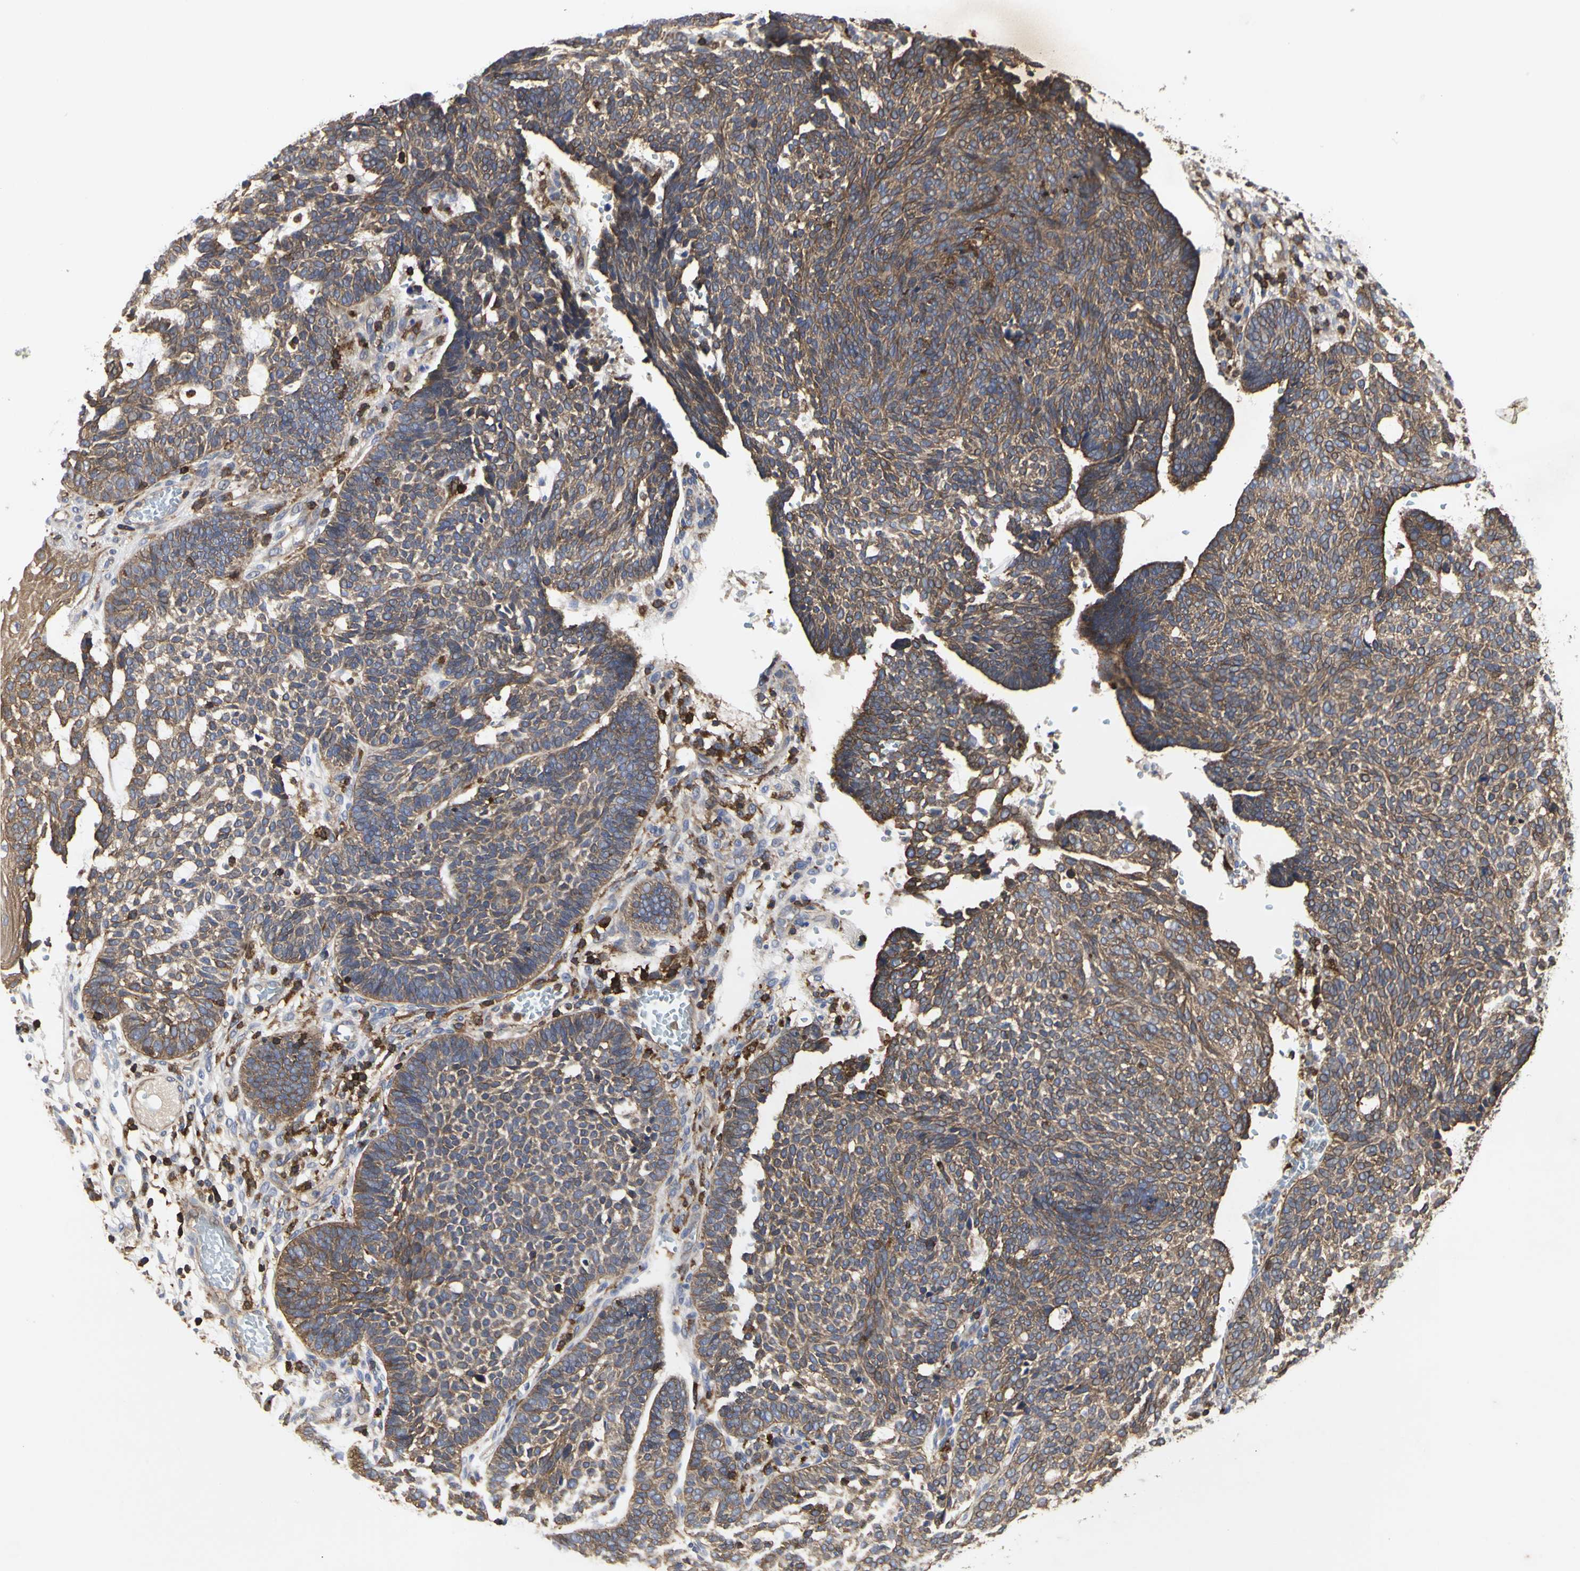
{"staining": {"intensity": "moderate", "quantity": ">75%", "location": "cytoplasmic/membranous"}, "tissue": "skin cancer", "cell_type": "Tumor cells", "image_type": "cancer", "snomed": [{"axis": "morphology", "description": "Normal tissue, NOS"}, {"axis": "morphology", "description": "Basal cell carcinoma"}, {"axis": "topography", "description": "Skin"}], "caption": "Immunohistochemistry (IHC) staining of basal cell carcinoma (skin), which demonstrates medium levels of moderate cytoplasmic/membranous expression in about >75% of tumor cells indicating moderate cytoplasmic/membranous protein positivity. The staining was performed using DAB (brown) for protein detection and nuclei were counterstained in hematoxylin (blue).", "gene": "NAPG", "patient": {"sex": "male", "age": 87}}